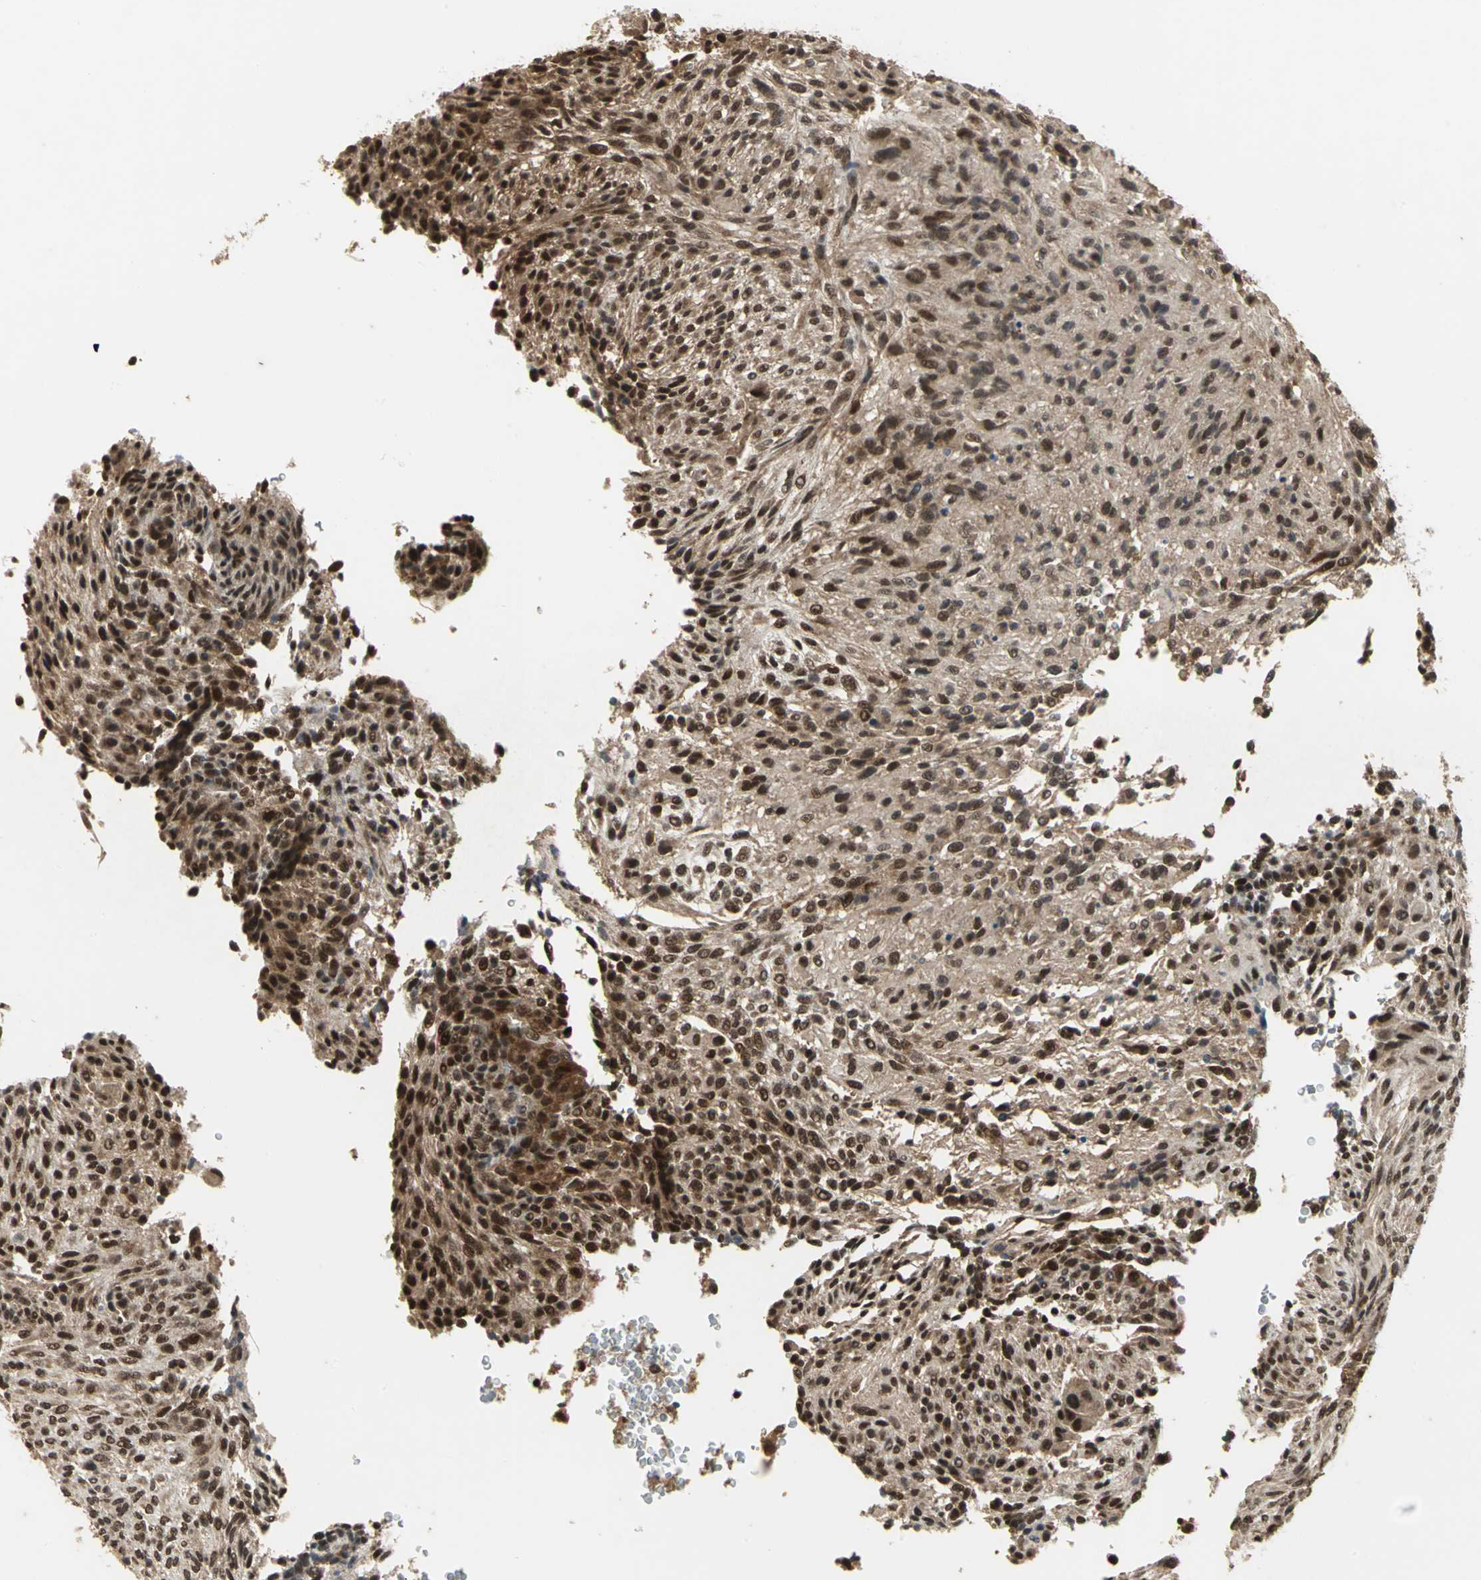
{"staining": {"intensity": "moderate", "quantity": ">75%", "location": "cytoplasmic/membranous,nuclear"}, "tissue": "glioma", "cell_type": "Tumor cells", "image_type": "cancer", "snomed": [{"axis": "morphology", "description": "Glioma, malignant, High grade"}, {"axis": "topography", "description": "Cerebral cortex"}], "caption": "Human malignant glioma (high-grade) stained for a protein (brown) shows moderate cytoplasmic/membranous and nuclear positive expression in about >75% of tumor cells.", "gene": "NOTCH3", "patient": {"sex": "female", "age": 55}}